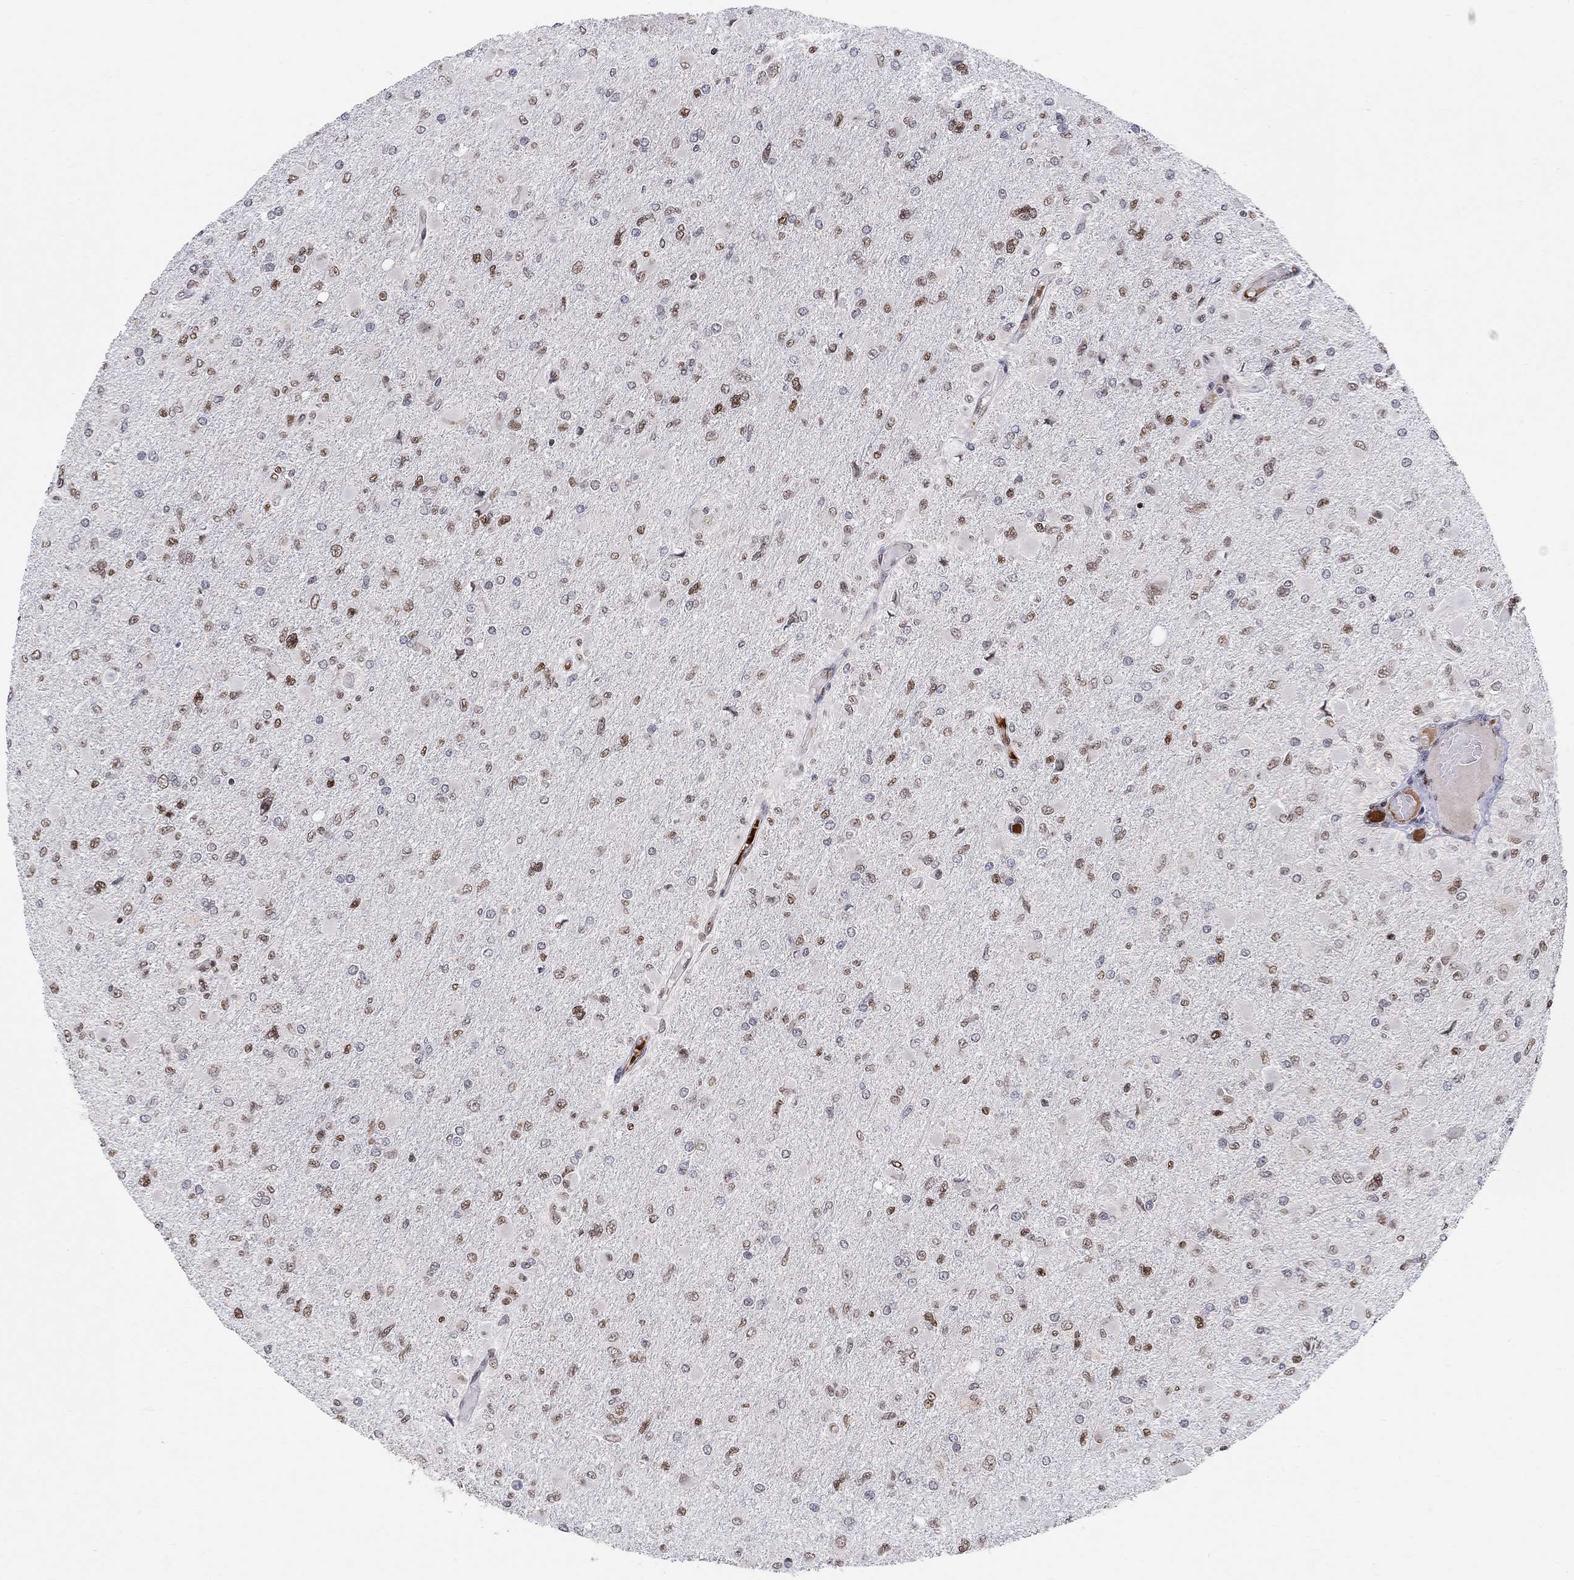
{"staining": {"intensity": "strong", "quantity": "25%-75%", "location": "nuclear"}, "tissue": "glioma", "cell_type": "Tumor cells", "image_type": "cancer", "snomed": [{"axis": "morphology", "description": "Glioma, malignant, High grade"}, {"axis": "topography", "description": "Cerebral cortex"}], "caption": "Immunohistochemistry (DAB) staining of human malignant glioma (high-grade) demonstrates strong nuclear protein staining in approximately 25%-75% of tumor cells. The staining was performed using DAB, with brown indicating positive protein expression. Nuclei are stained blue with hematoxylin.", "gene": "KLF12", "patient": {"sex": "female", "age": 36}}